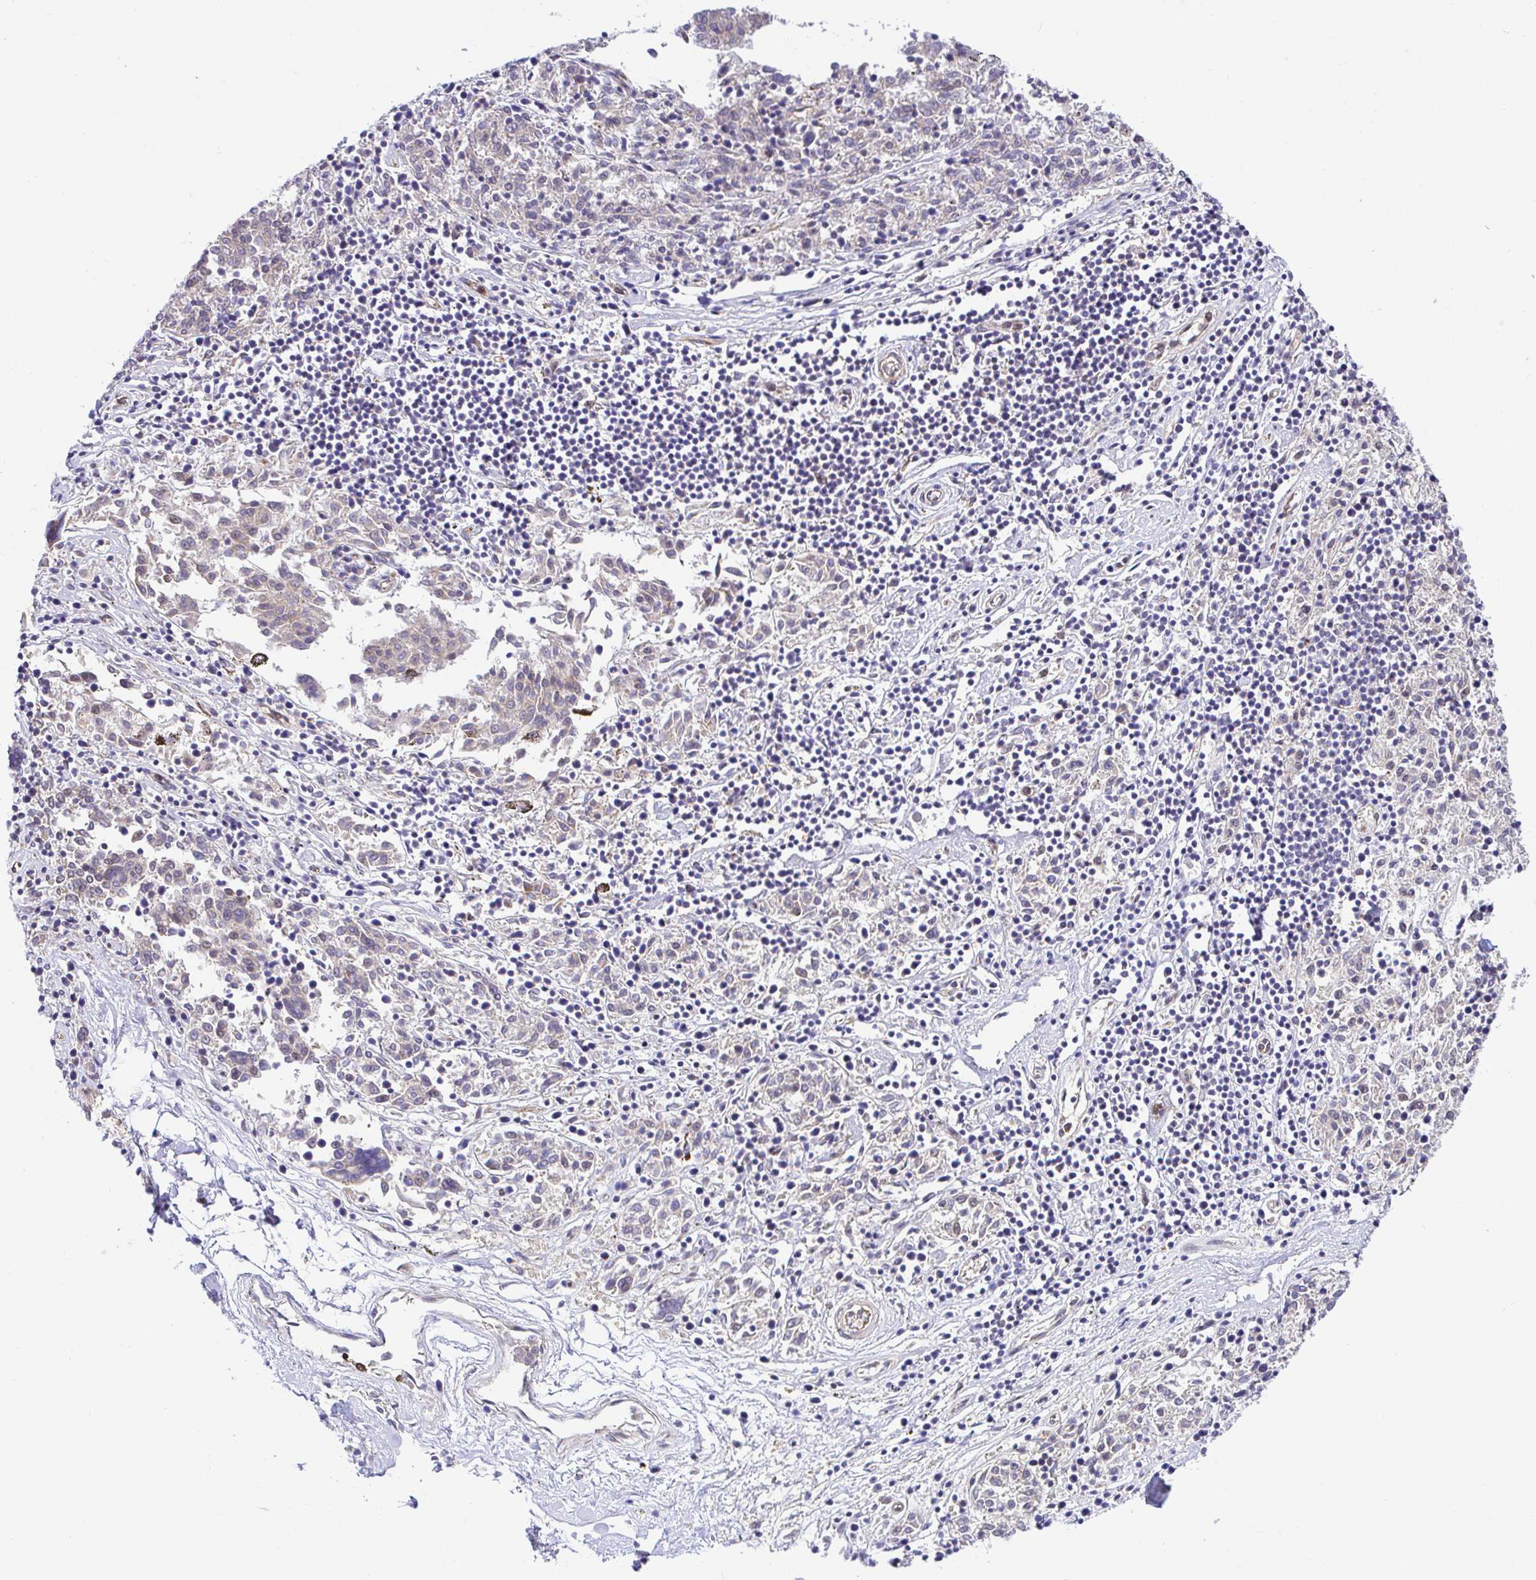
{"staining": {"intensity": "negative", "quantity": "none", "location": "none"}, "tissue": "melanoma", "cell_type": "Tumor cells", "image_type": "cancer", "snomed": [{"axis": "morphology", "description": "Malignant melanoma, NOS"}, {"axis": "topography", "description": "Skin"}], "caption": "Immunohistochemistry of malignant melanoma exhibits no positivity in tumor cells.", "gene": "TRIM55", "patient": {"sex": "female", "age": 72}}